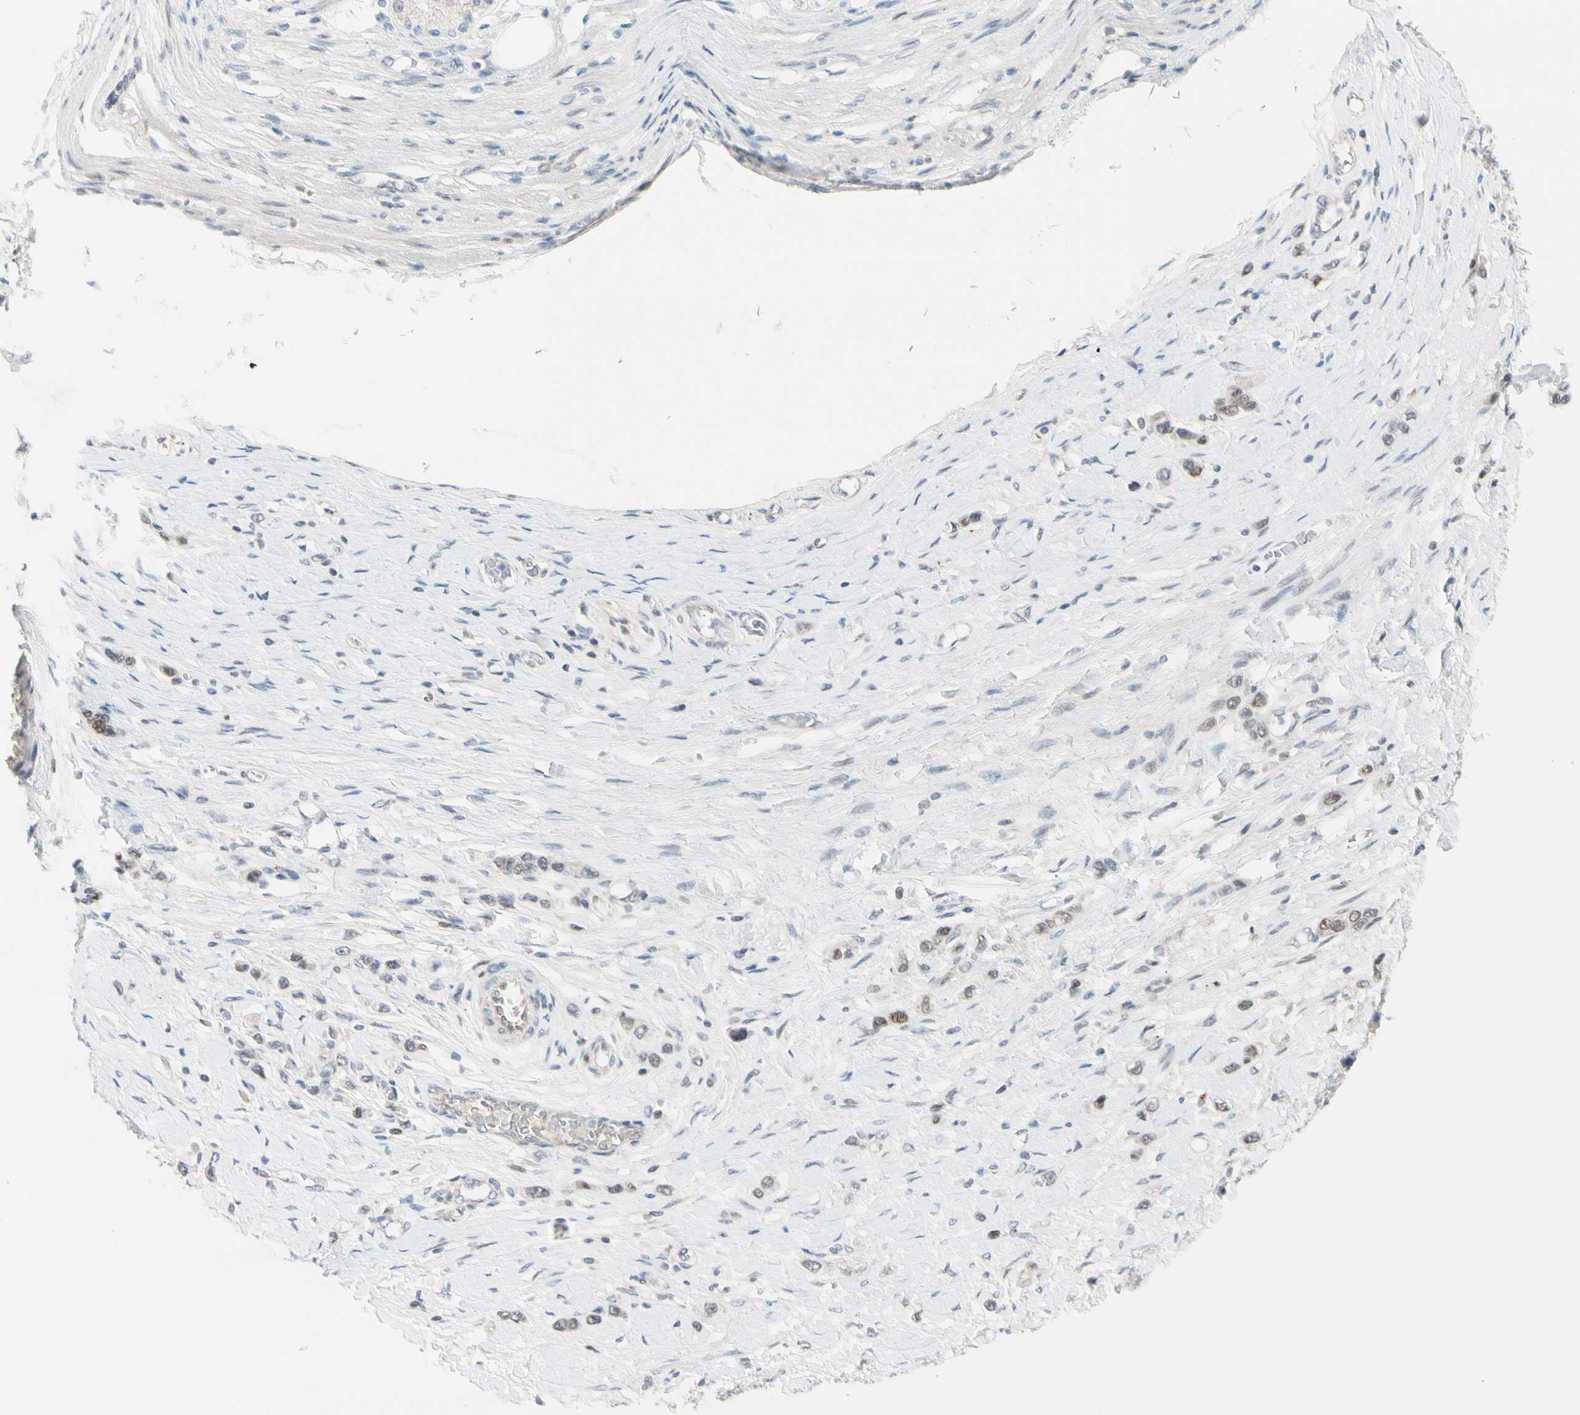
{"staining": {"intensity": "weak", "quantity": "25%-75%", "location": "nuclear"}, "tissue": "stomach cancer", "cell_type": "Tumor cells", "image_type": "cancer", "snomed": [{"axis": "morphology", "description": "Normal tissue, NOS"}, {"axis": "morphology", "description": "Adenocarcinoma, NOS"}, {"axis": "topography", "description": "Stomach, upper"}, {"axis": "topography", "description": "Stomach"}], "caption": "IHC staining of stomach cancer, which shows low levels of weak nuclear expression in approximately 25%-75% of tumor cells indicating weak nuclear protein staining. The staining was performed using DAB (brown) for protein detection and nuclei were counterstained in hematoxylin (blue).", "gene": "B4GALNT1", "patient": {"sex": "female", "age": 65}}